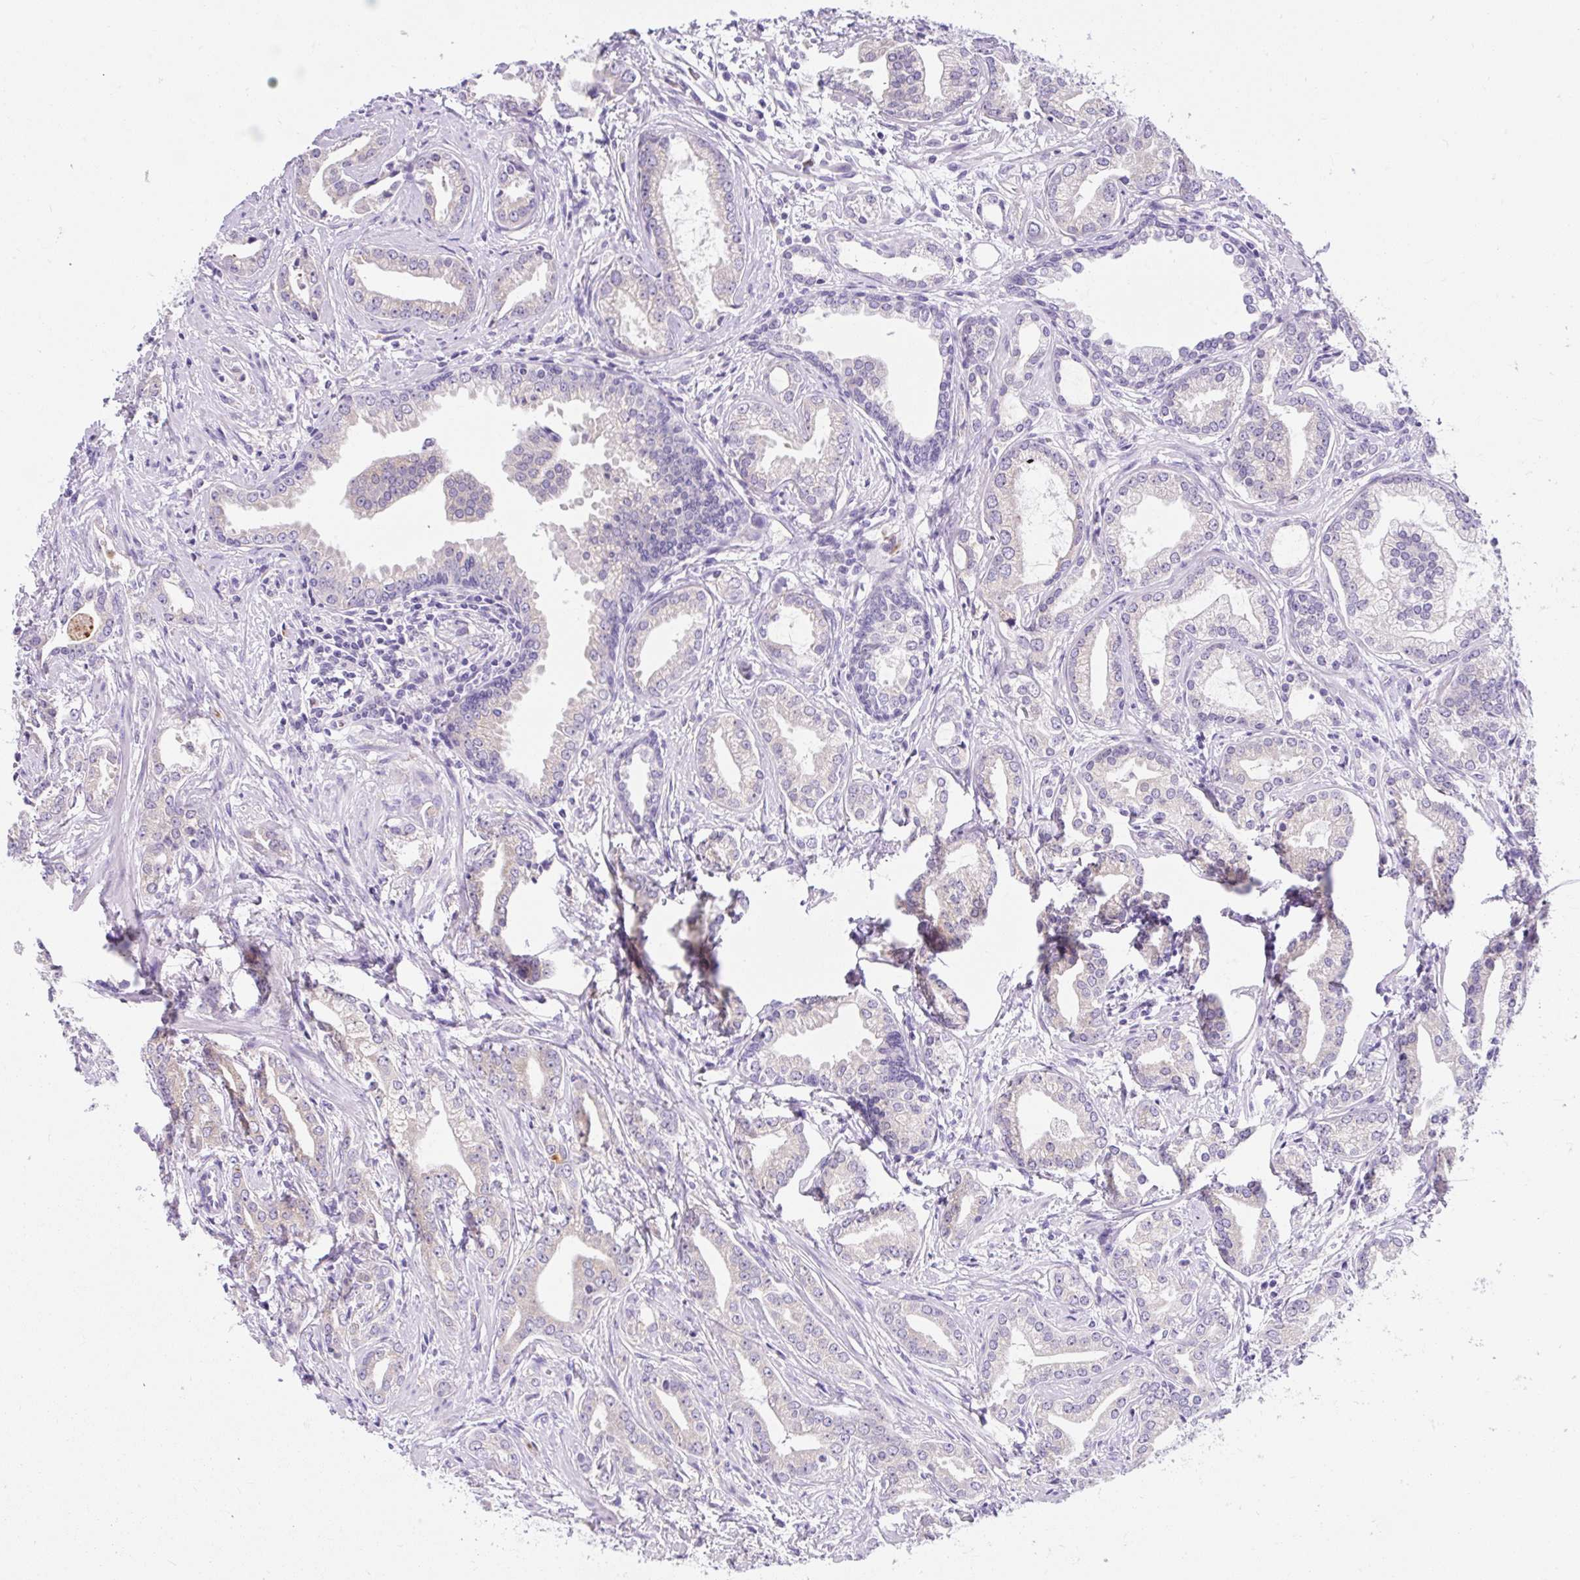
{"staining": {"intensity": "negative", "quantity": "none", "location": "none"}, "tissue": "prostate cancer", "cell_type": "Tumor cells", "image_type": "cancer", "snomed": [{"axis": "morphology", "description": "Adenocarcinoma, Medium grade"}, {"axis": "topography", "description": "Prostate"}], "caption": "There is no significant expression in tumor cells of prostate cancer.", "gene": "GOLGA8A", "patient": {"sex": "male", "age": 57}}